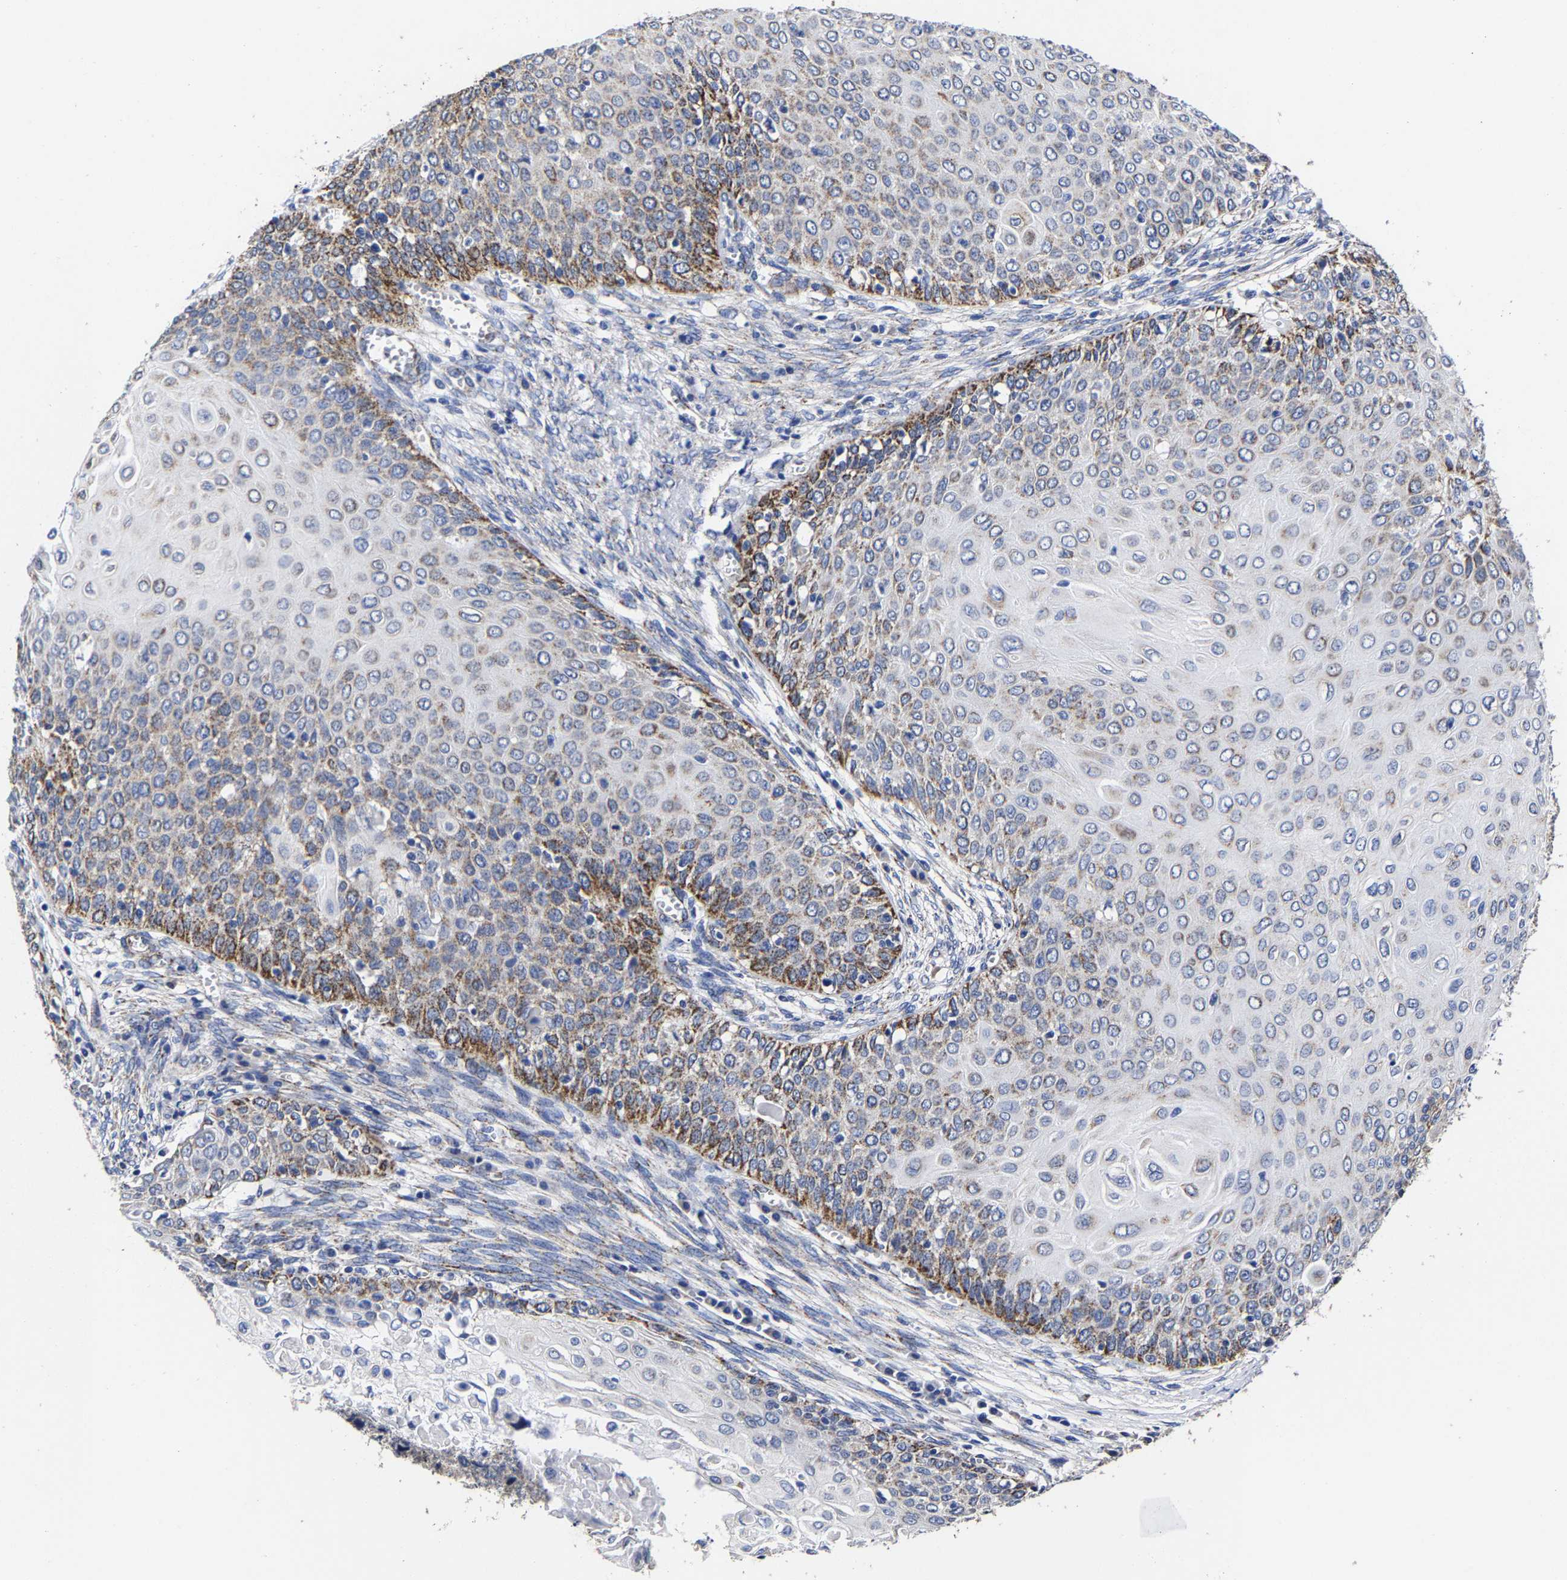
{"staining": {"intensity": "moderate", "quantity": "25%-75%", "location": "cytoplasmic/membranous"}, "tissue": "cervical cancer", "cell_type": "Tumor cells", "image_type": "cancer", "snomed": [{"axis": "morphology", "description": "Squamous cell carcinoma, NOS"}, {"axis": "topography", "description": "Cervix"}], "caption": "This photomicrograph reveals IHC staining of cervical cancer (squamous cell carcinoma), with medium moderate cytoplasmic/membranous staining in approximately 25%-75% of tumor cells.", "gene": "AASS", "patient": {"sex": "female", "age": 39}}